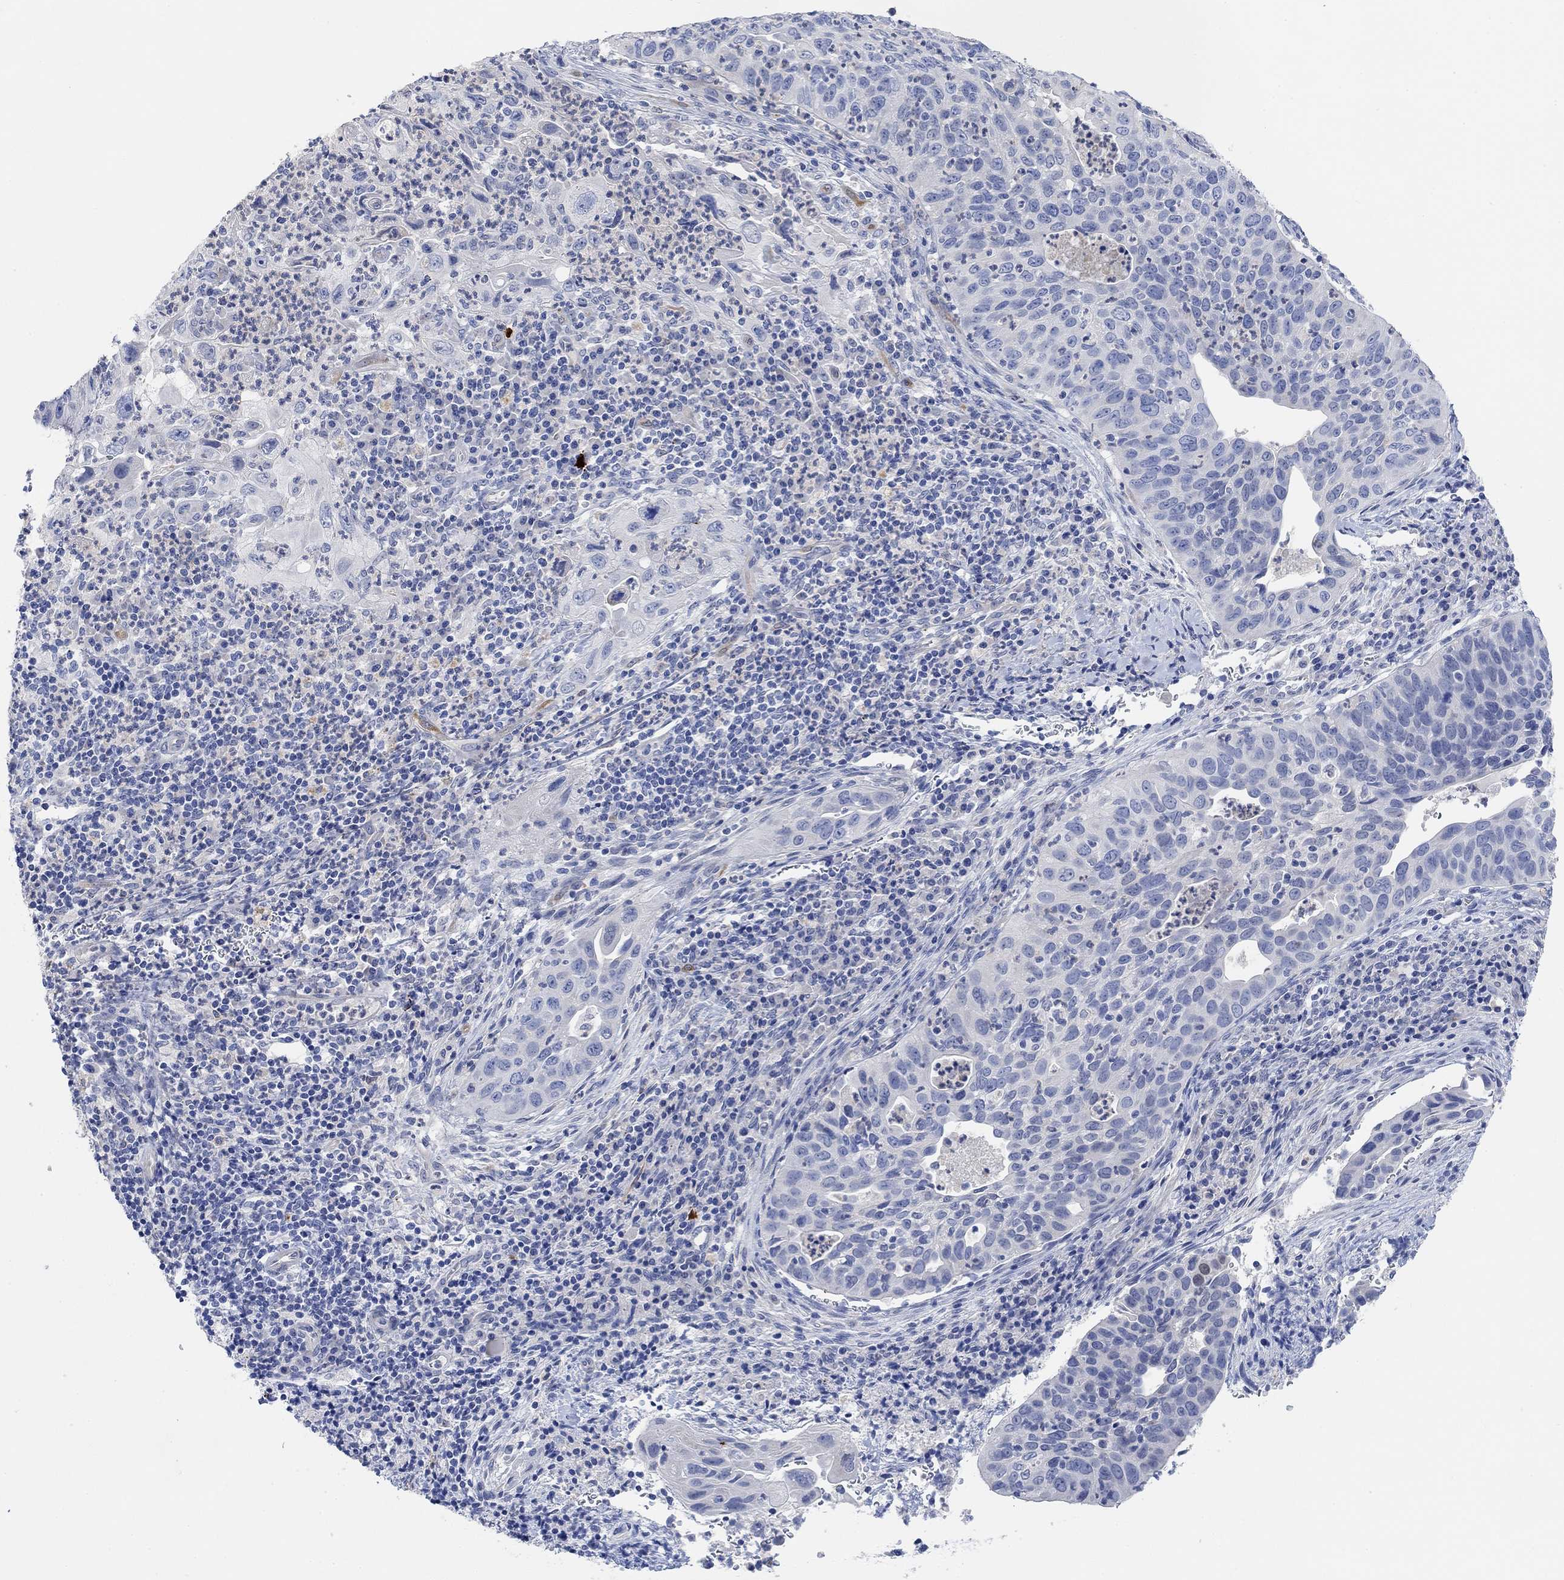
{"staining": {"intensity": "negative", "quantity": "none", "location": "none"}, "tissue": "cervical cancer", "cell_type": "Tumor cells", "image_type": "cancer", "snomed": [{"axis": "morphology", "description": "Squamous cell carcinoma, NOS"}, {"axis": "topography", "description": "Cervix"}], "caption": "The image displays no significant staining in tumor cells of squamous cell carcinoma (cervical). The staining was performed using DAB (3,3'-diaminobenzidine) to visualize the protein expression in brown, while the nuclei were stained in blue with hematoxylin (Magnification: 20x).", "gene": "VAT1L", "patient": {"sex": "female", "age": 26}}